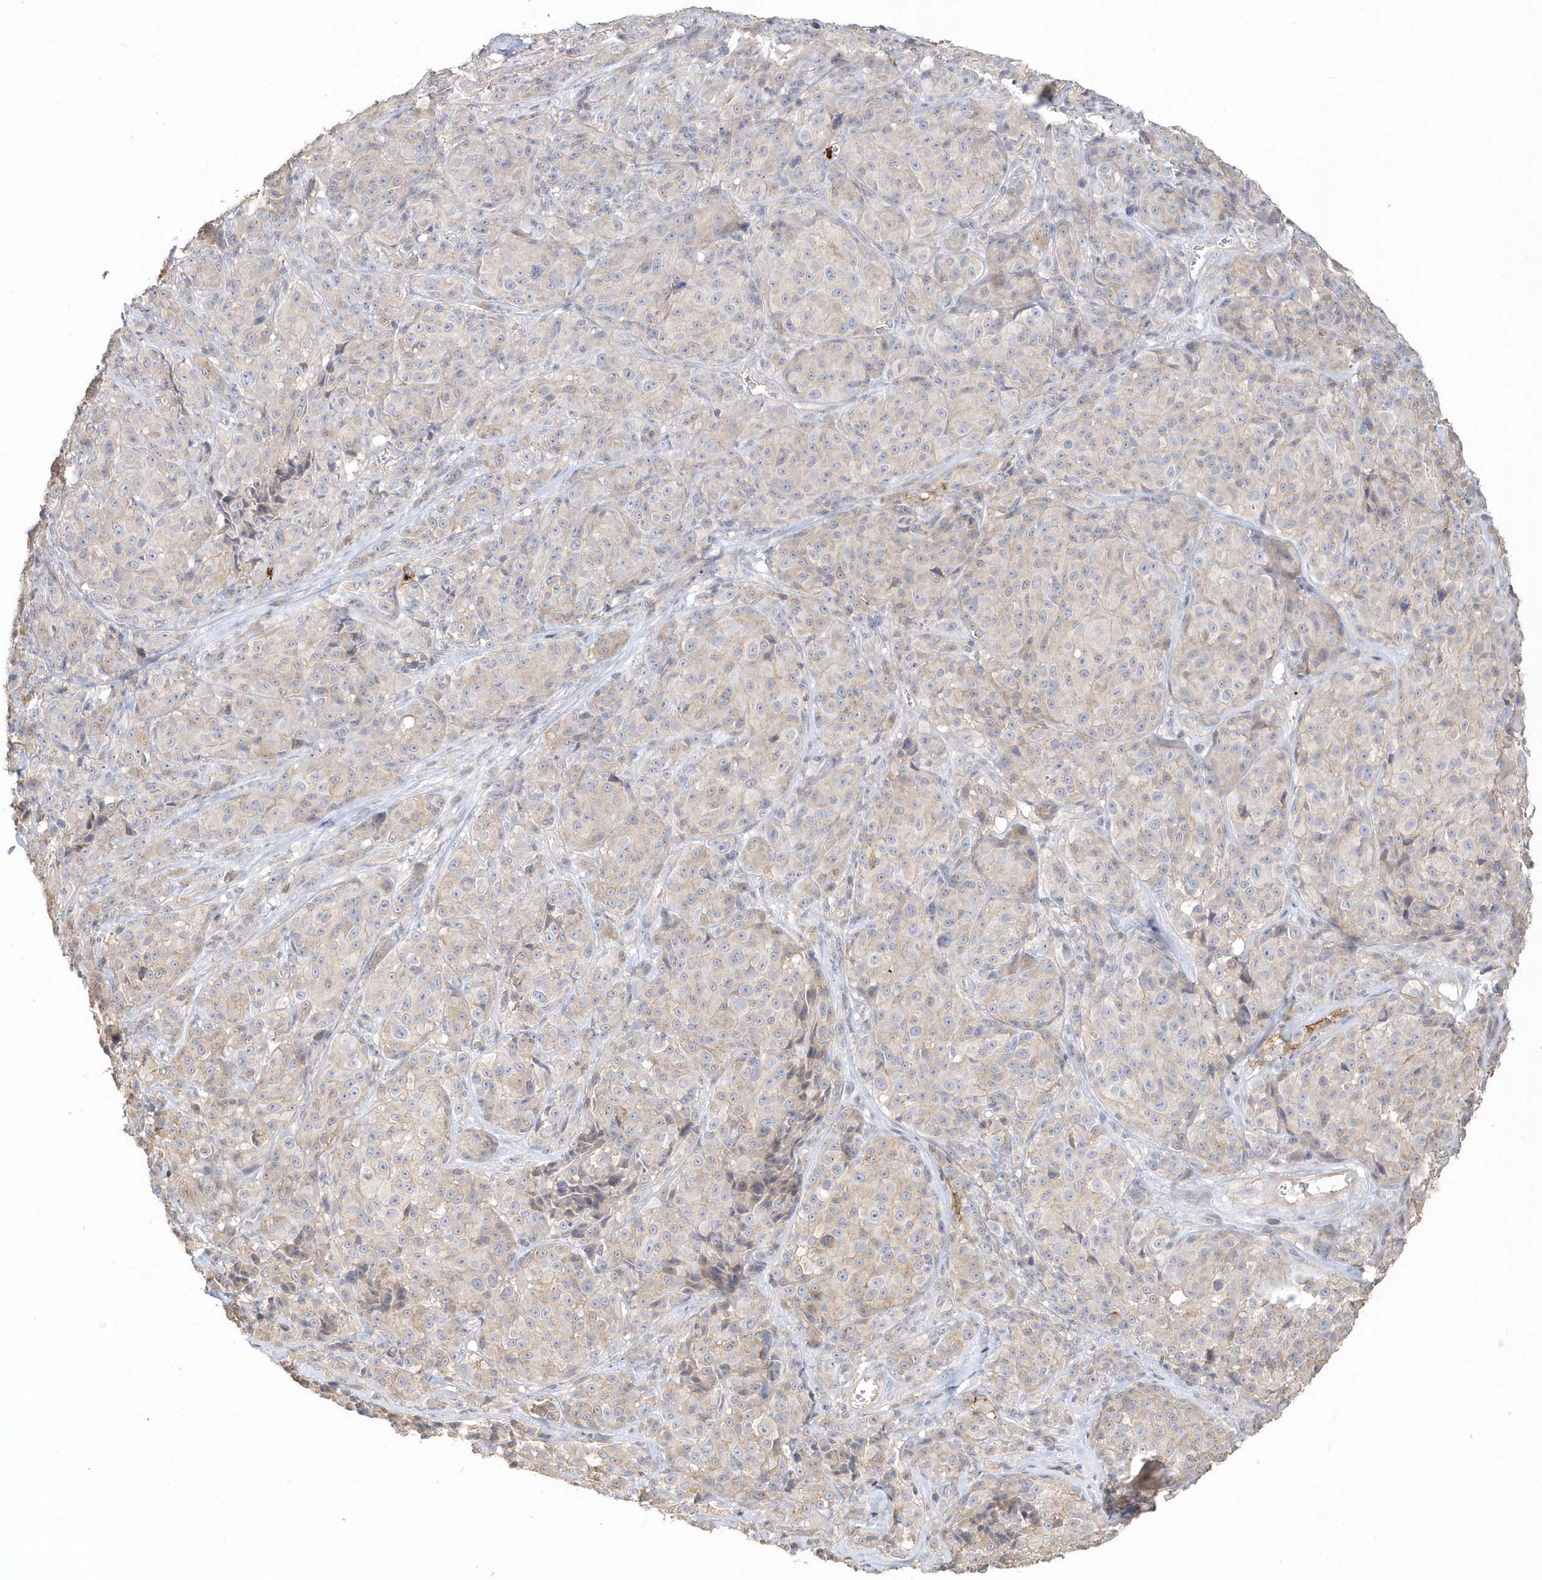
{"staining": {"intensity": "negative", "quantity": "none", "location": "none"}, "tissue": "melanoma", "cell_type": "Tumor cells", "image_type": "cancer", "snomed": [{"axis": "morphology", "description": "Malignant melanoma, NOS"}, {"axis": "topography", "description": "Skin"}], "caption": "Tumor cells show no significant protein staining in melanoma.", "gene": "MMRN1", "patient": {"sex": "male", "age": 73}}